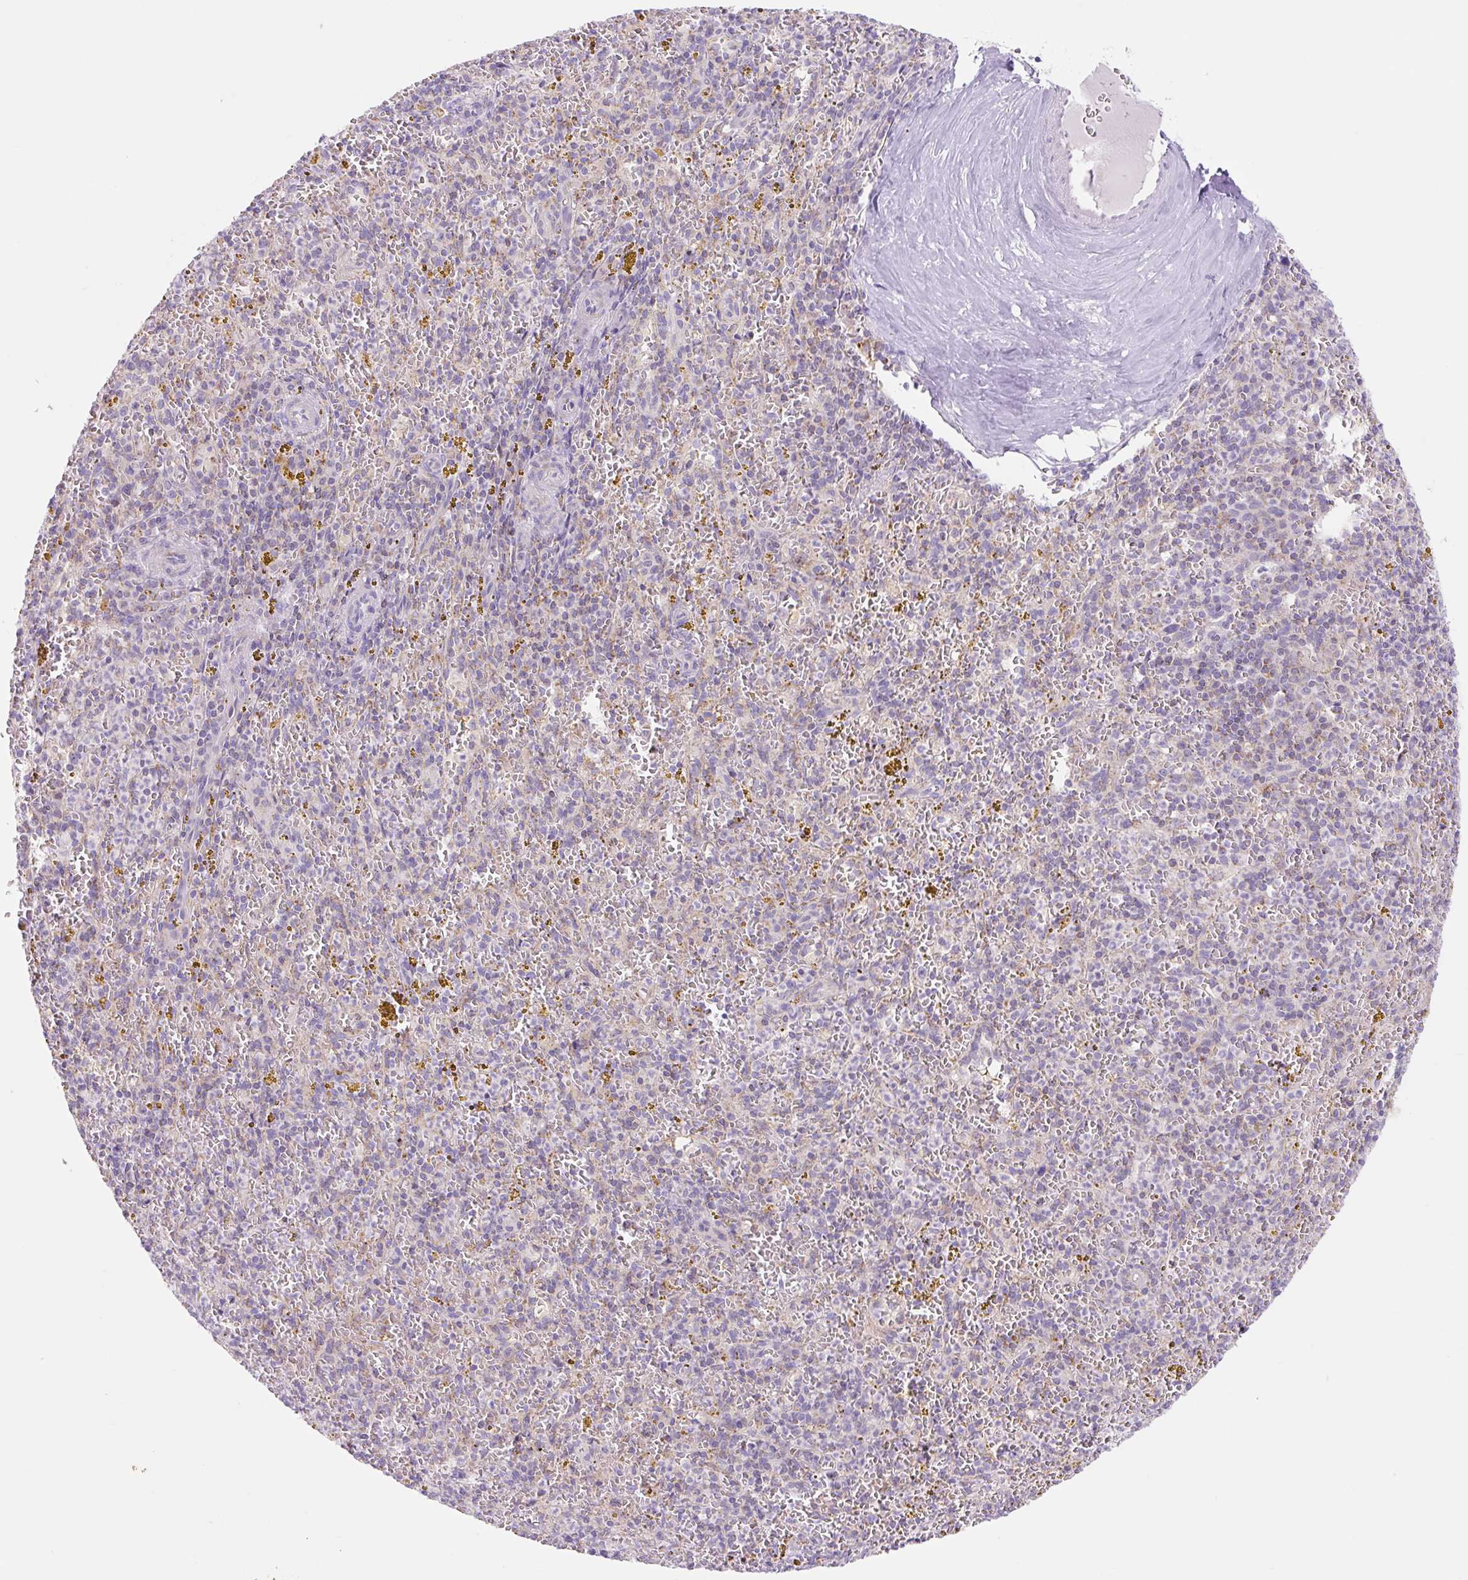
{"staining": {"intensity": "negative", "quantity": "none", "location": "none"}, "tissue": "spleen", "cell_type": "Cells in red pulp", "image_type": "normal", "snomed": [{"axis": "morphology", "description": "Normal tissue, NOS"}, {"axis": "topography", "description": "Spleen"}], "caption": "Cells in red pulp show no significant protein expression in benign spleen. (Brightfield microscopy of DAB immunohistochemistry (IHC) at high magnification).", "gene": "FOCAD", "patient": {"sex": "male", "age": 57}}